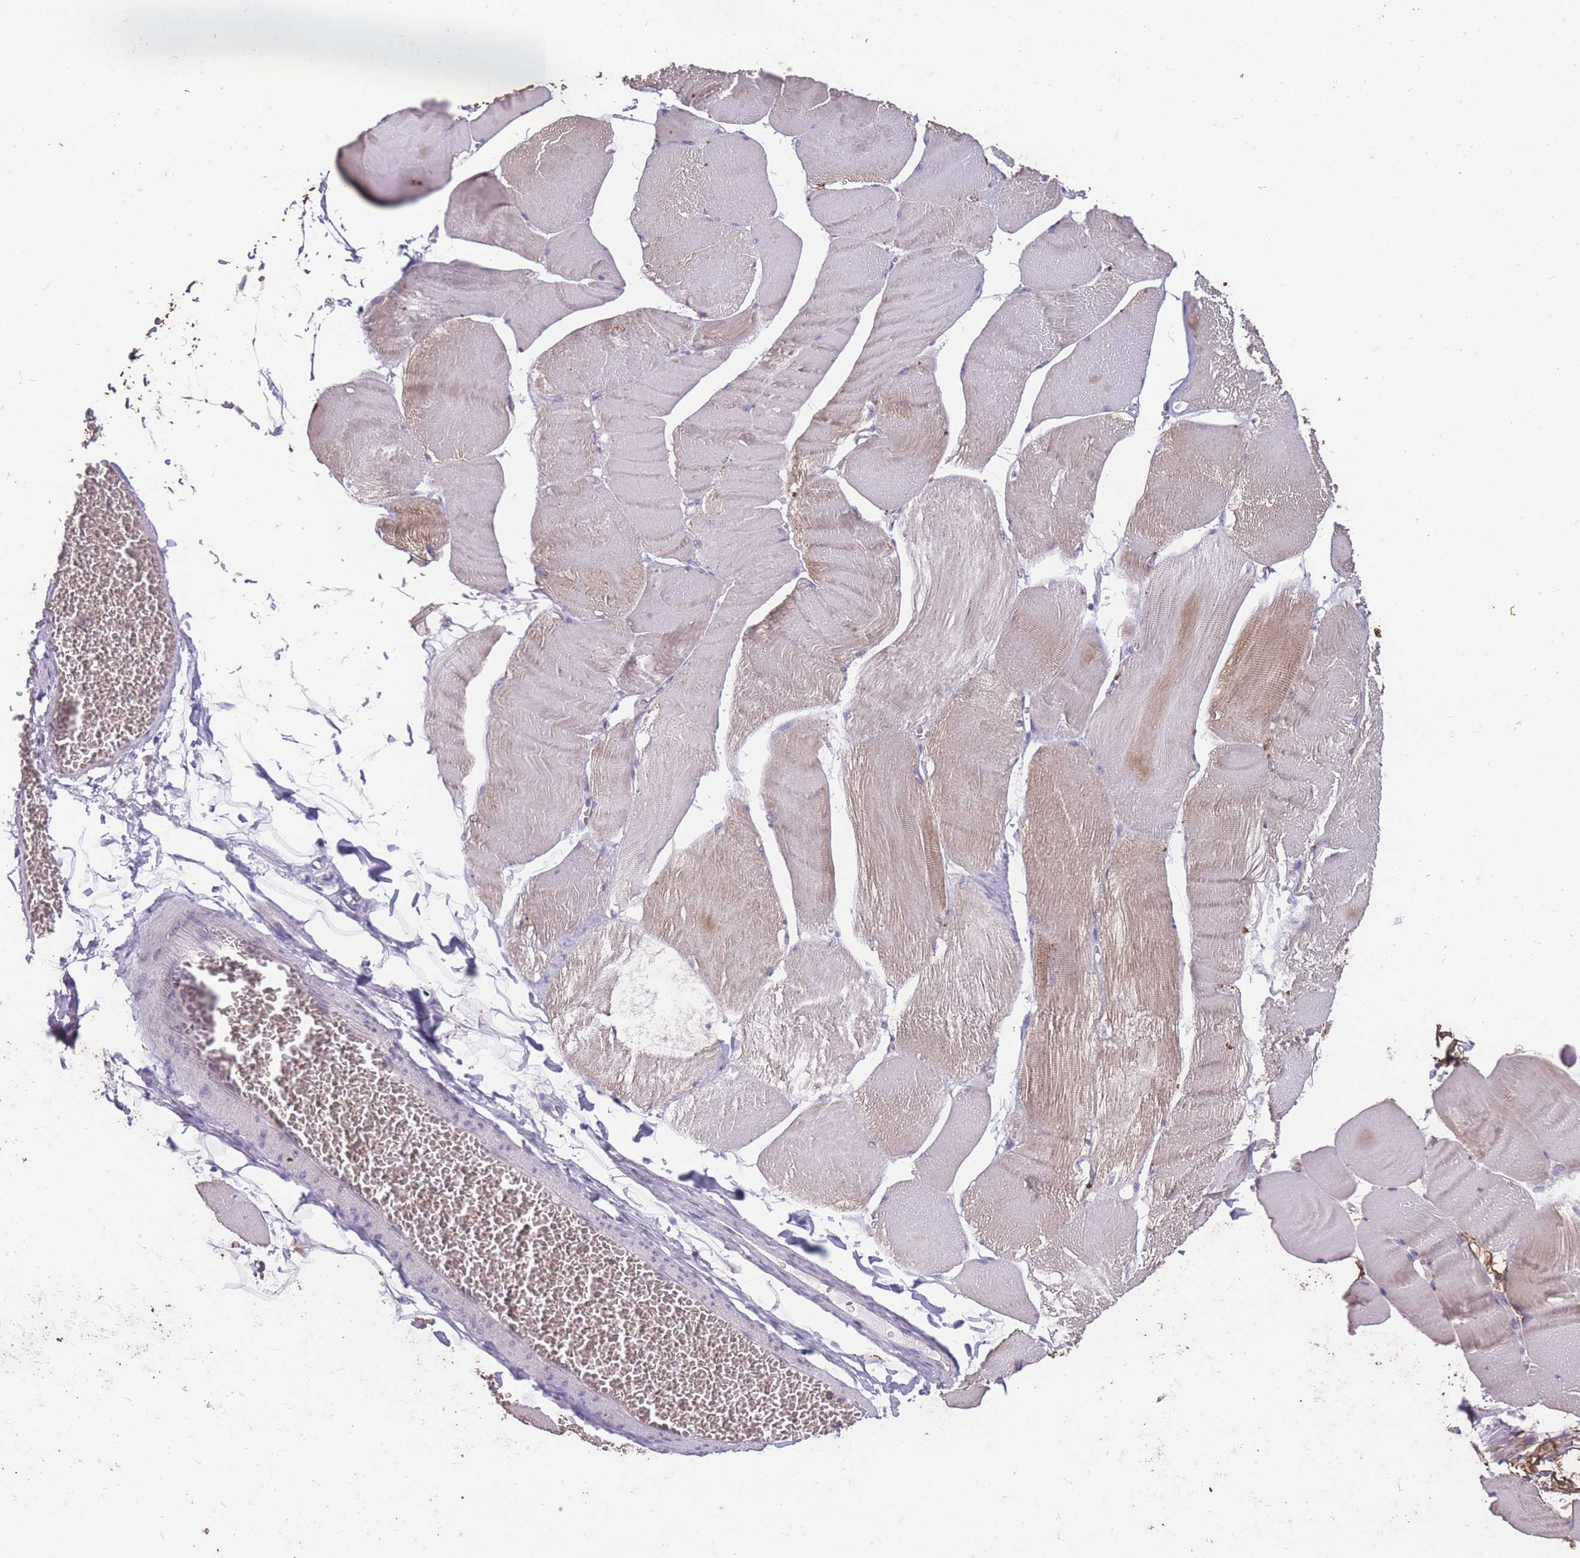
{"staining": {"intensity": "weak", "quantity": "<25%", "location": "cytoplasmic/membranous"}, "tissue": "skeletal muscle", "cell_type": "Myocytes", "image_type": "normal", "snomed": [{"axis": "morphology", "description": "Normal tissue, NOS"}, {"axis": "morphology", "description": "Basal cell carcinoma"}, {"axis": "topography", "description": "Skeletal muscle"}], "caption": "An immunohistochemistry (IHC) micrograph of normal skeletal muscle is shown. There is no staining in myocytes of skeletal muscle. (DAB immunohistochemistry visualized using brightfield microscopy, high magnification).", "gene": "STIM2", "patient": {"sex": "female", "age": 64}}